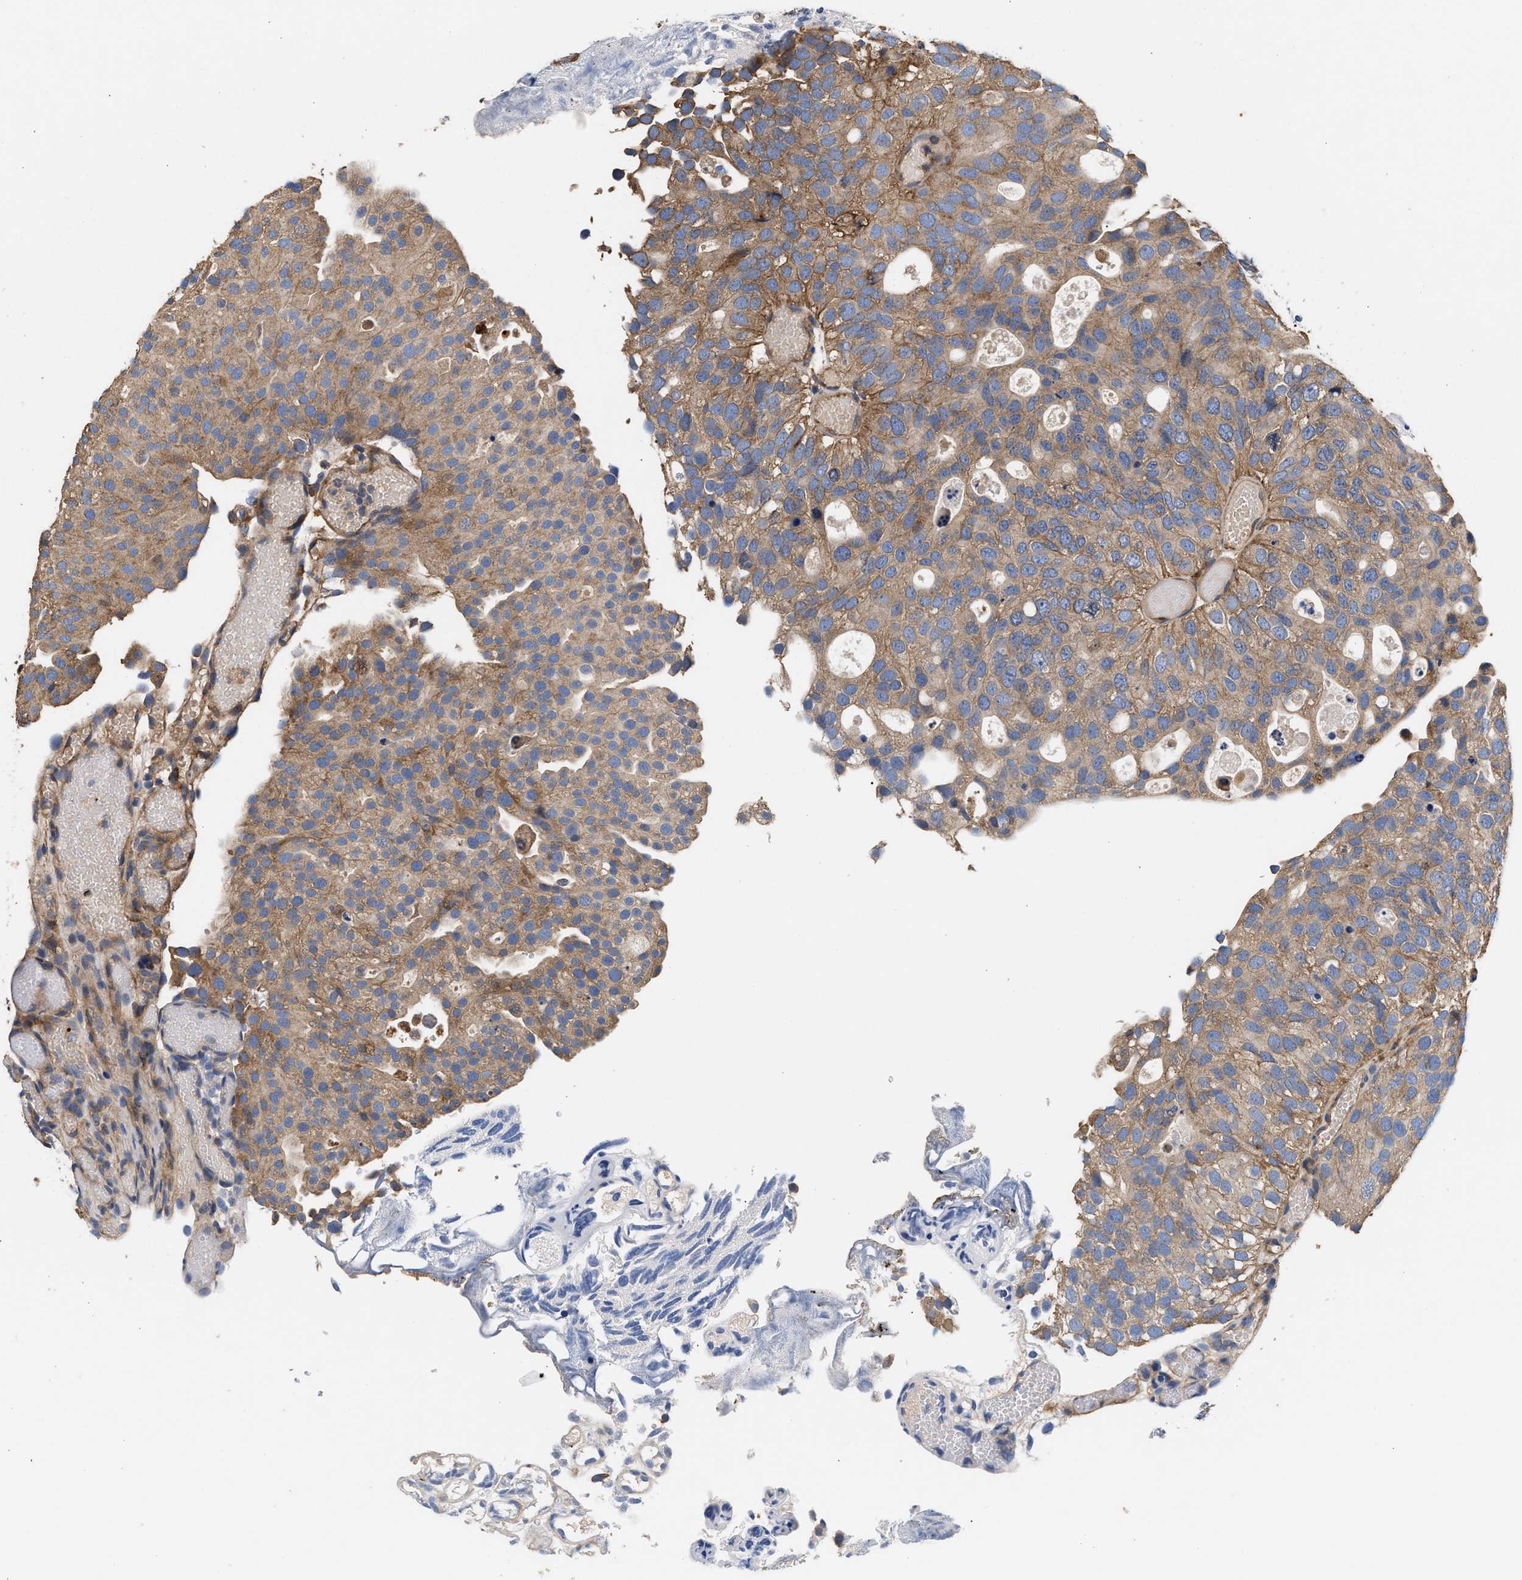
{"staining": {"intensity": "moderate", "quantity": ">75%", "location": "cytoplasmic/membranous"}, "tissue": "urothelial cancer", "cell_type": "Tumor cells", "image_type": "cancer", "snomed": [{"axis": "morphology", "description": "Urothelial carcinoma, Low grade"}, {"axis": "topography", "description": "Urinary bladder"}], "caption": "Protein staining of low-grade urothelial carcinoma tissue exhibits moderate cytoplasmic/membranous positivity in approximately >75% of tumor cells.", "gene": "KLB", "patient": {"sex": "male", "age": 78}}